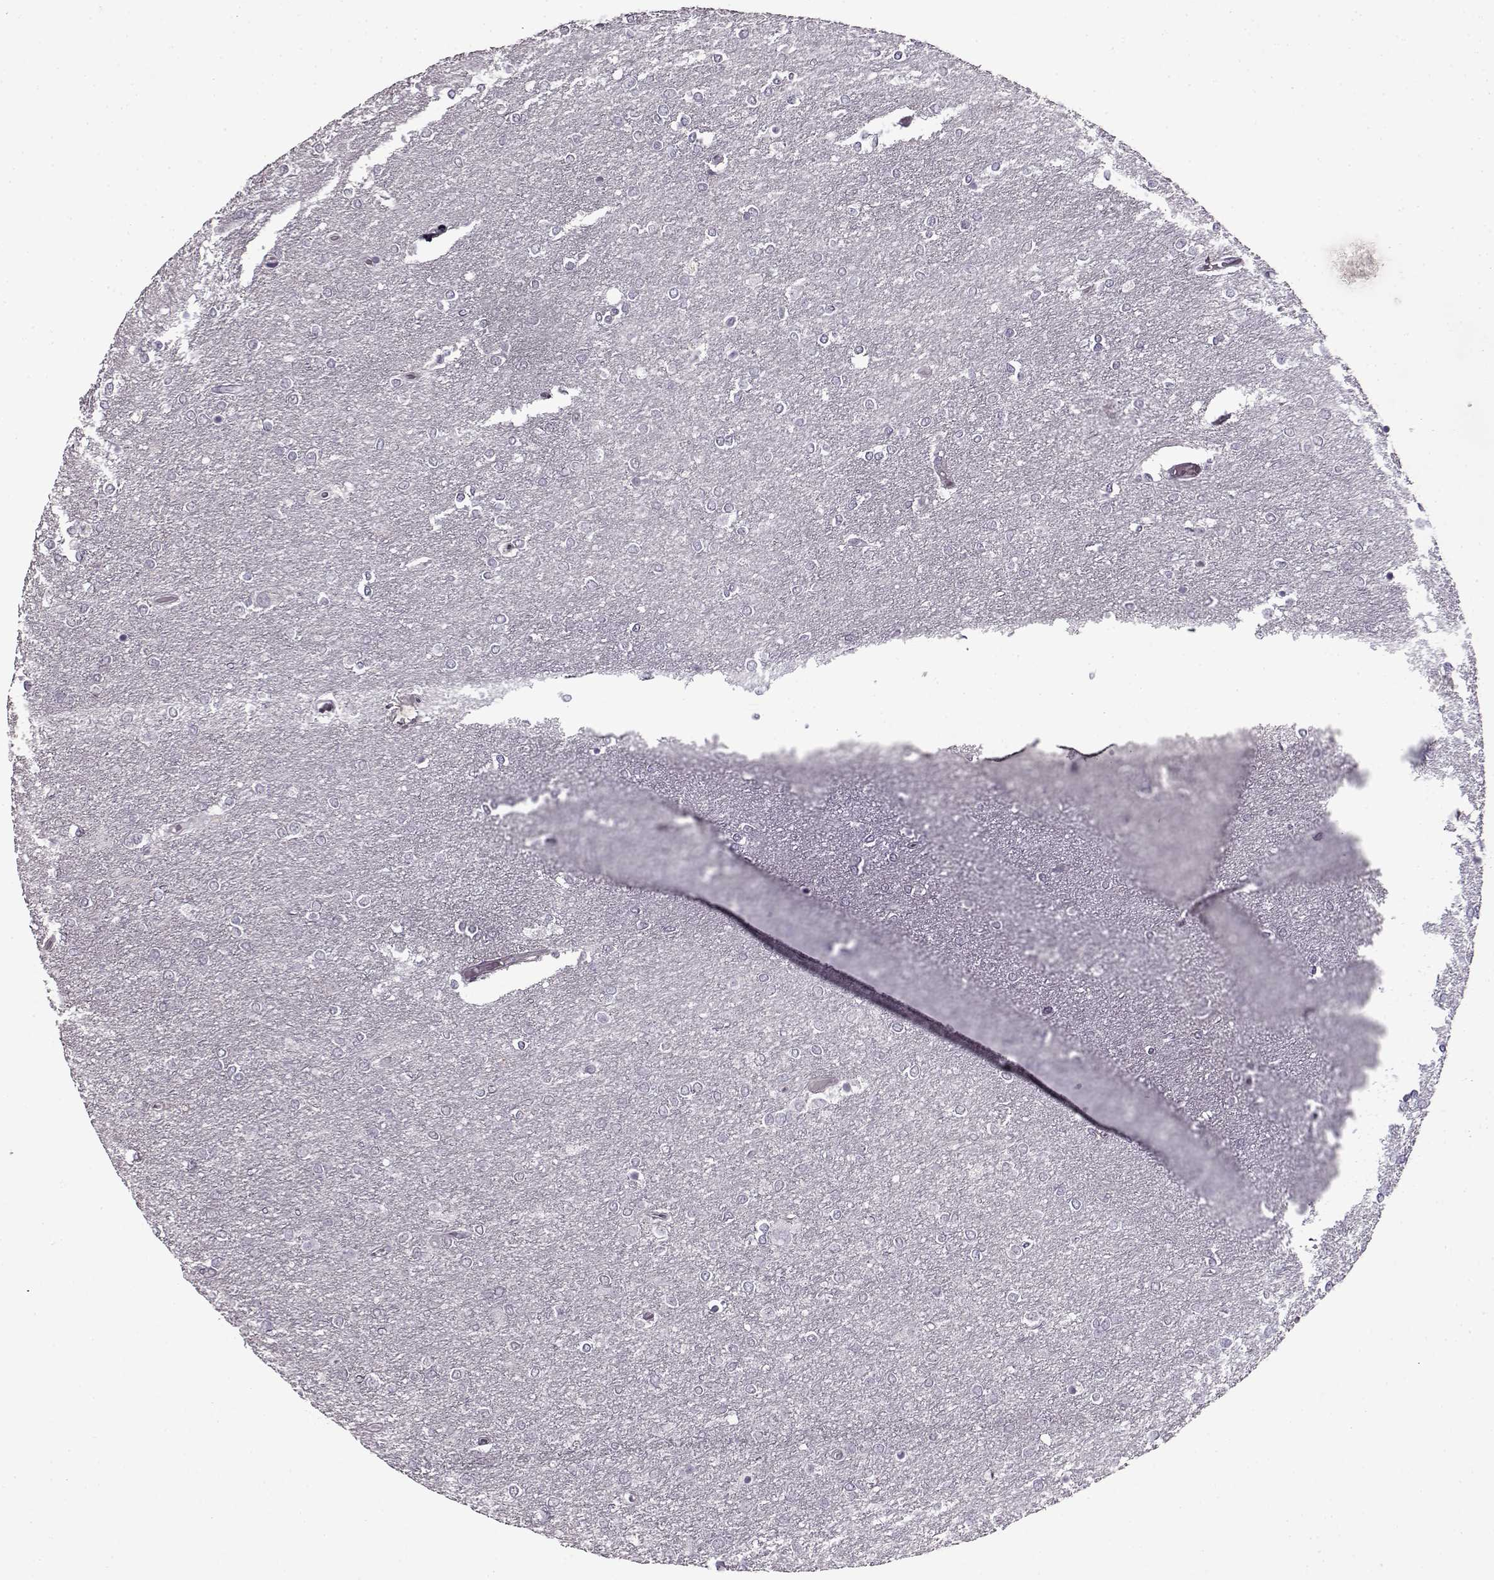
{"staining": {"intensity": "negative", "quantity": "none", "location": "none"}, "tissue": "glioma", "cell_type": "Tumor cells", "image_type": "cancer", "snomed": [{"axis": "morphology", "description": "Glioma, malignant, High grade"}, {"axis": "topography", "description": "Brain"}], "caption": "Immunohistochemistry (IHC) histopathology image of neoplastic tissue: glioma stained with DAB (3,3'-diaminobenzidine) exhibits no significant protein staining in tumor cells.", "gene": "FSHB", "patient": {"sex": "female", "age": 61}}